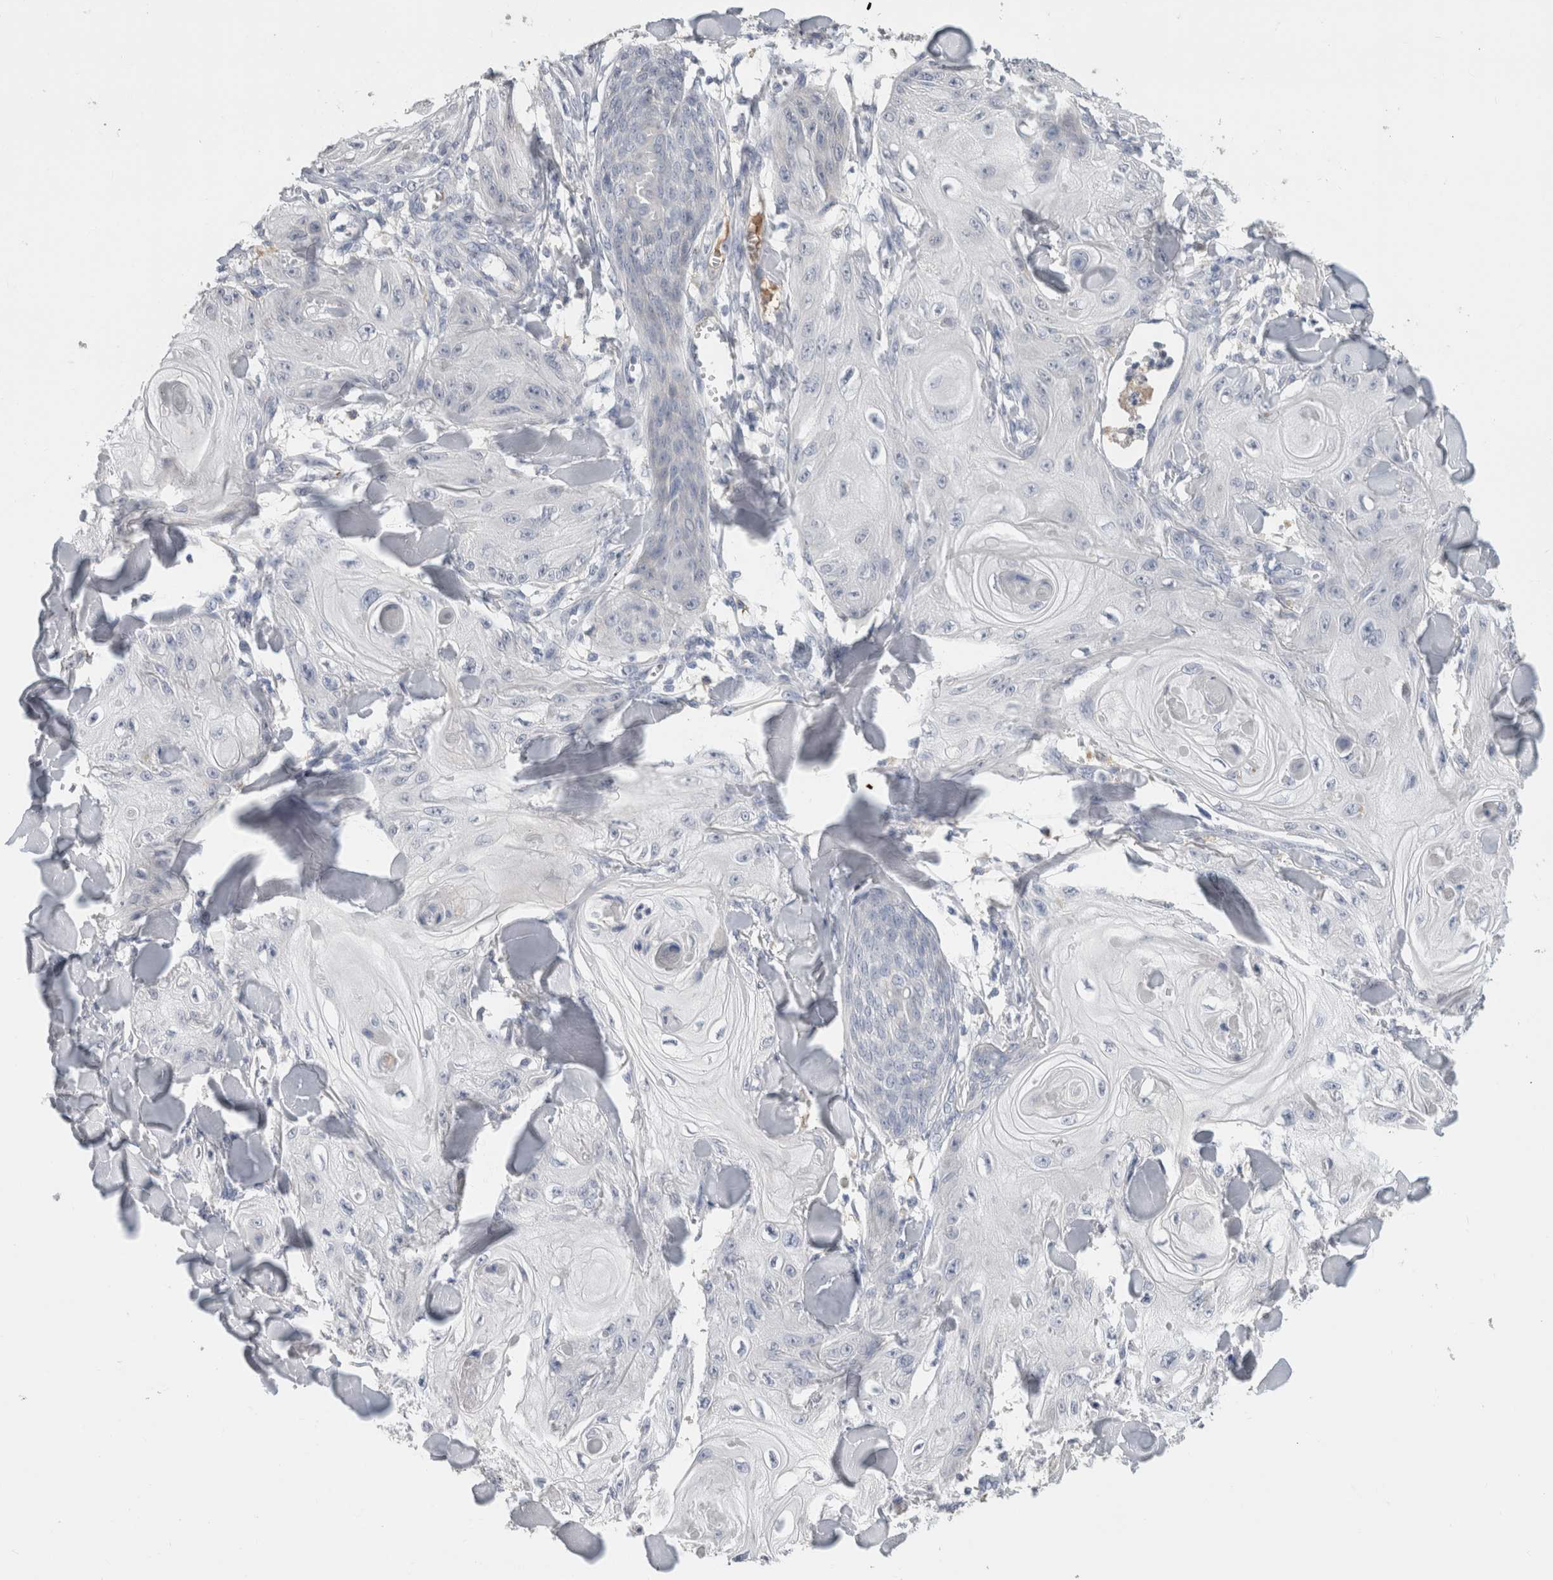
{"staining": {"intensity": "negative", "quantity": "none", "location": "none"}, "tissue": "skin cancer", "cell_type": "Tumor cells", "image_type": "cancer", "snomed": [{"axis": "morphology", "description": "Squamous cell carcinoma, NOS"}, {"axis": "topography", "description": "Skin"}], "caption": "Immunohistochemistry histopathology image of neoplastic tissue: human skin cancer stained with DAB (3,3'-diaminobenzidine) exhibits no significant protein staining in tumor cells. (IHC, brightfield microscopy, high magnification).", "gene": "SCGB1A1", "patient": {"sex": "male", "age": 74}}